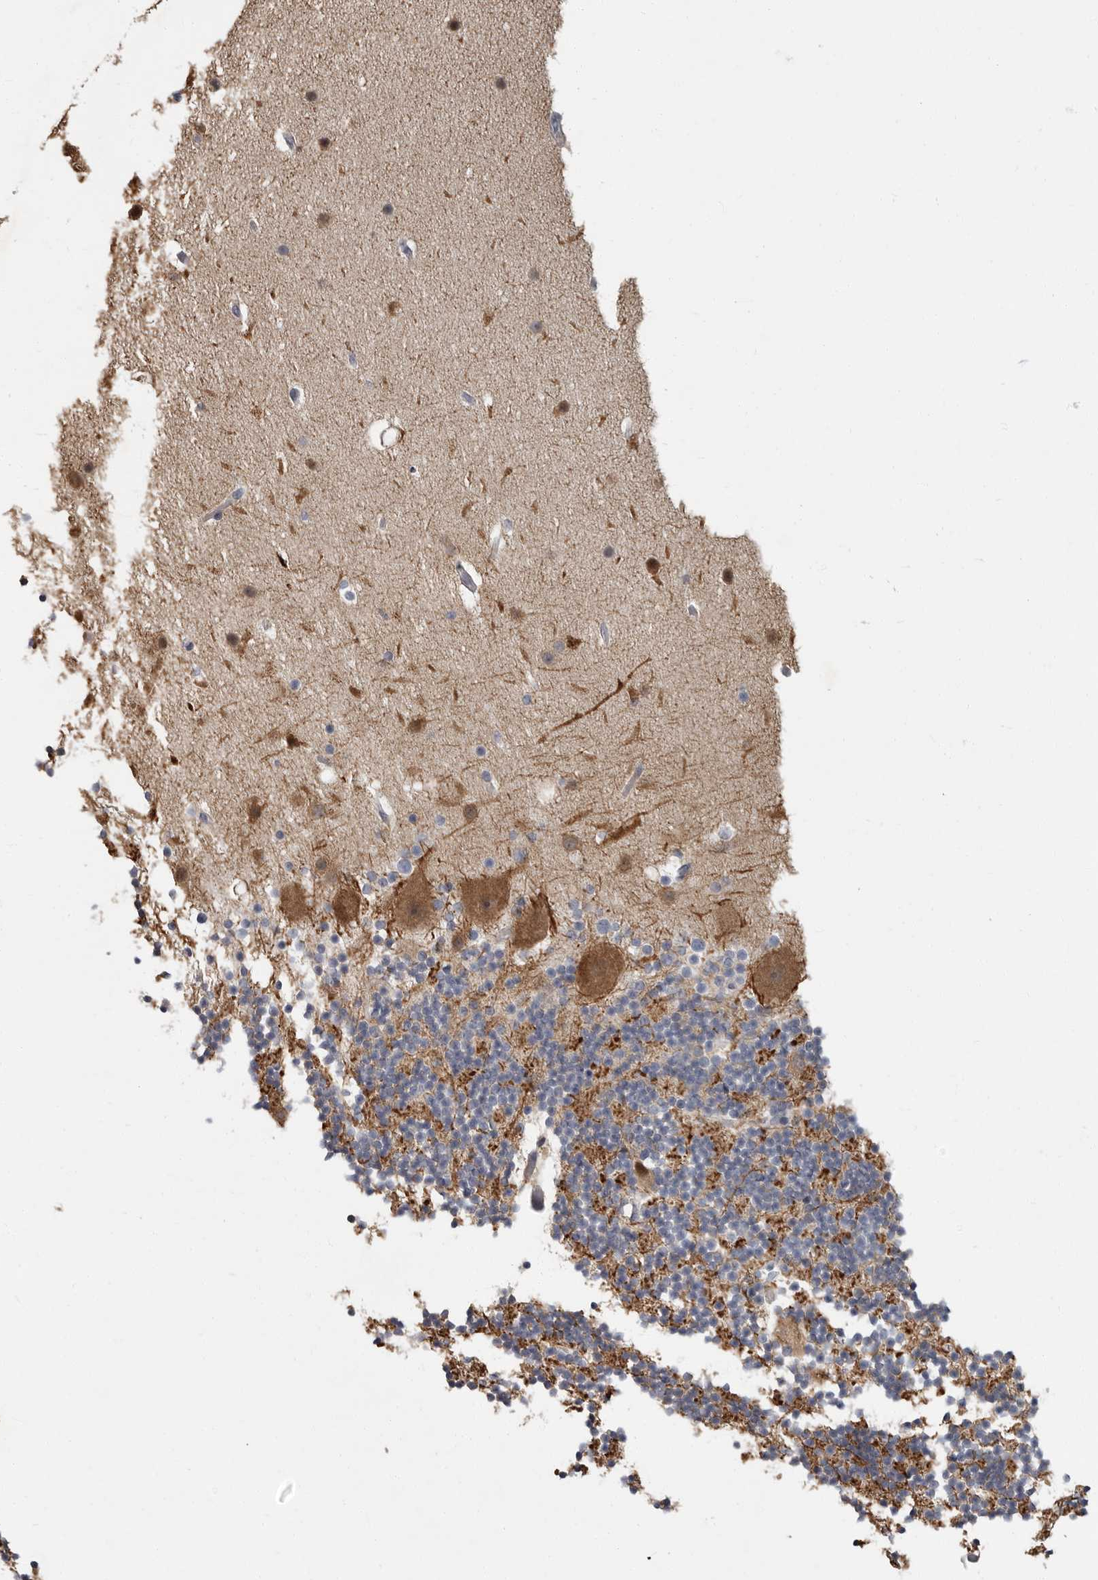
{"staining": {"intensity": "negative", "quantity": "none", "location": "none"}, "tissue": "cerebellum", "cell_type": "Cells in granular layer", "image_type": "normal", "snomed": [{"axis": "morphology", "description": "Normal tissue, NOS"}, {"axis": "topography", "description": "Cerebellum"}], "caption": "High power microscopy micrograph of an IHC image of normal cerebellum, revealing no significant staining in cells in granular layer.", "gene": "PDE7A", "patient": {"sex": "male", "age": 57}}